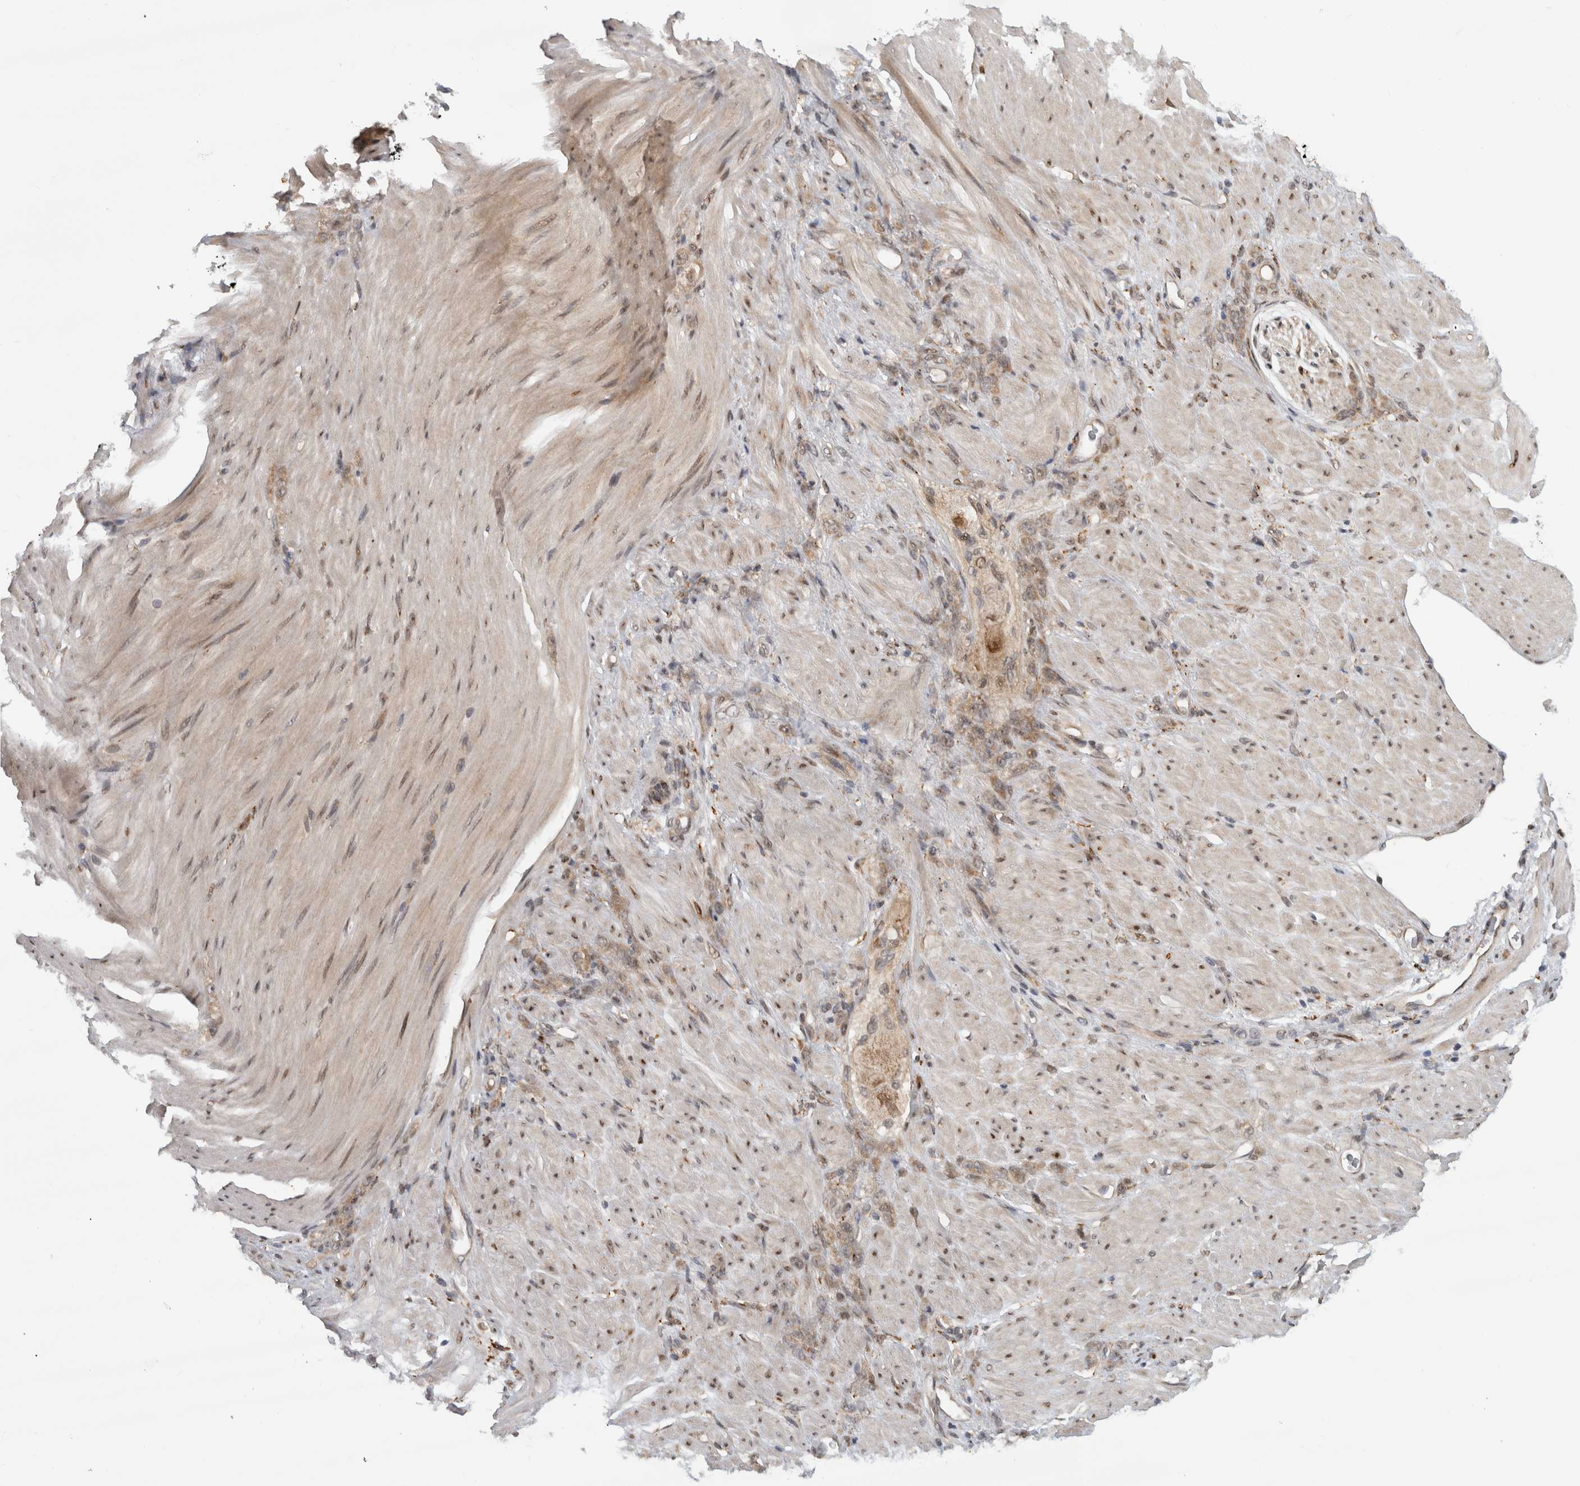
{"staining": {"intensity": "moderate", "quantity": ">75%", "location": "cytoplasmic/membranous"}, "tissue": "stomach cancer", "cell_type": "Tumor cells", "image_type": "cancer", "snomed": [{"axis": "morphology", "description": "Normal tissue, NOS"}, {"axis": "morphology", "description": "Adenocarcinoma, NOS"}, {"axis": "topography", "description": "Stomach"}], "caption": "Immunohistochemistry of stomach cancer exhibits medium levels of moderate cytoplasmic/membranous positivity in approximately >75% of tumor cells. (DAB (3,3'-diaminobenzidine) IHC, brown staining for protein, blue staining for nuclei).", "gene": "NAB2", "patient": {"sex": "male", "age": 82}}